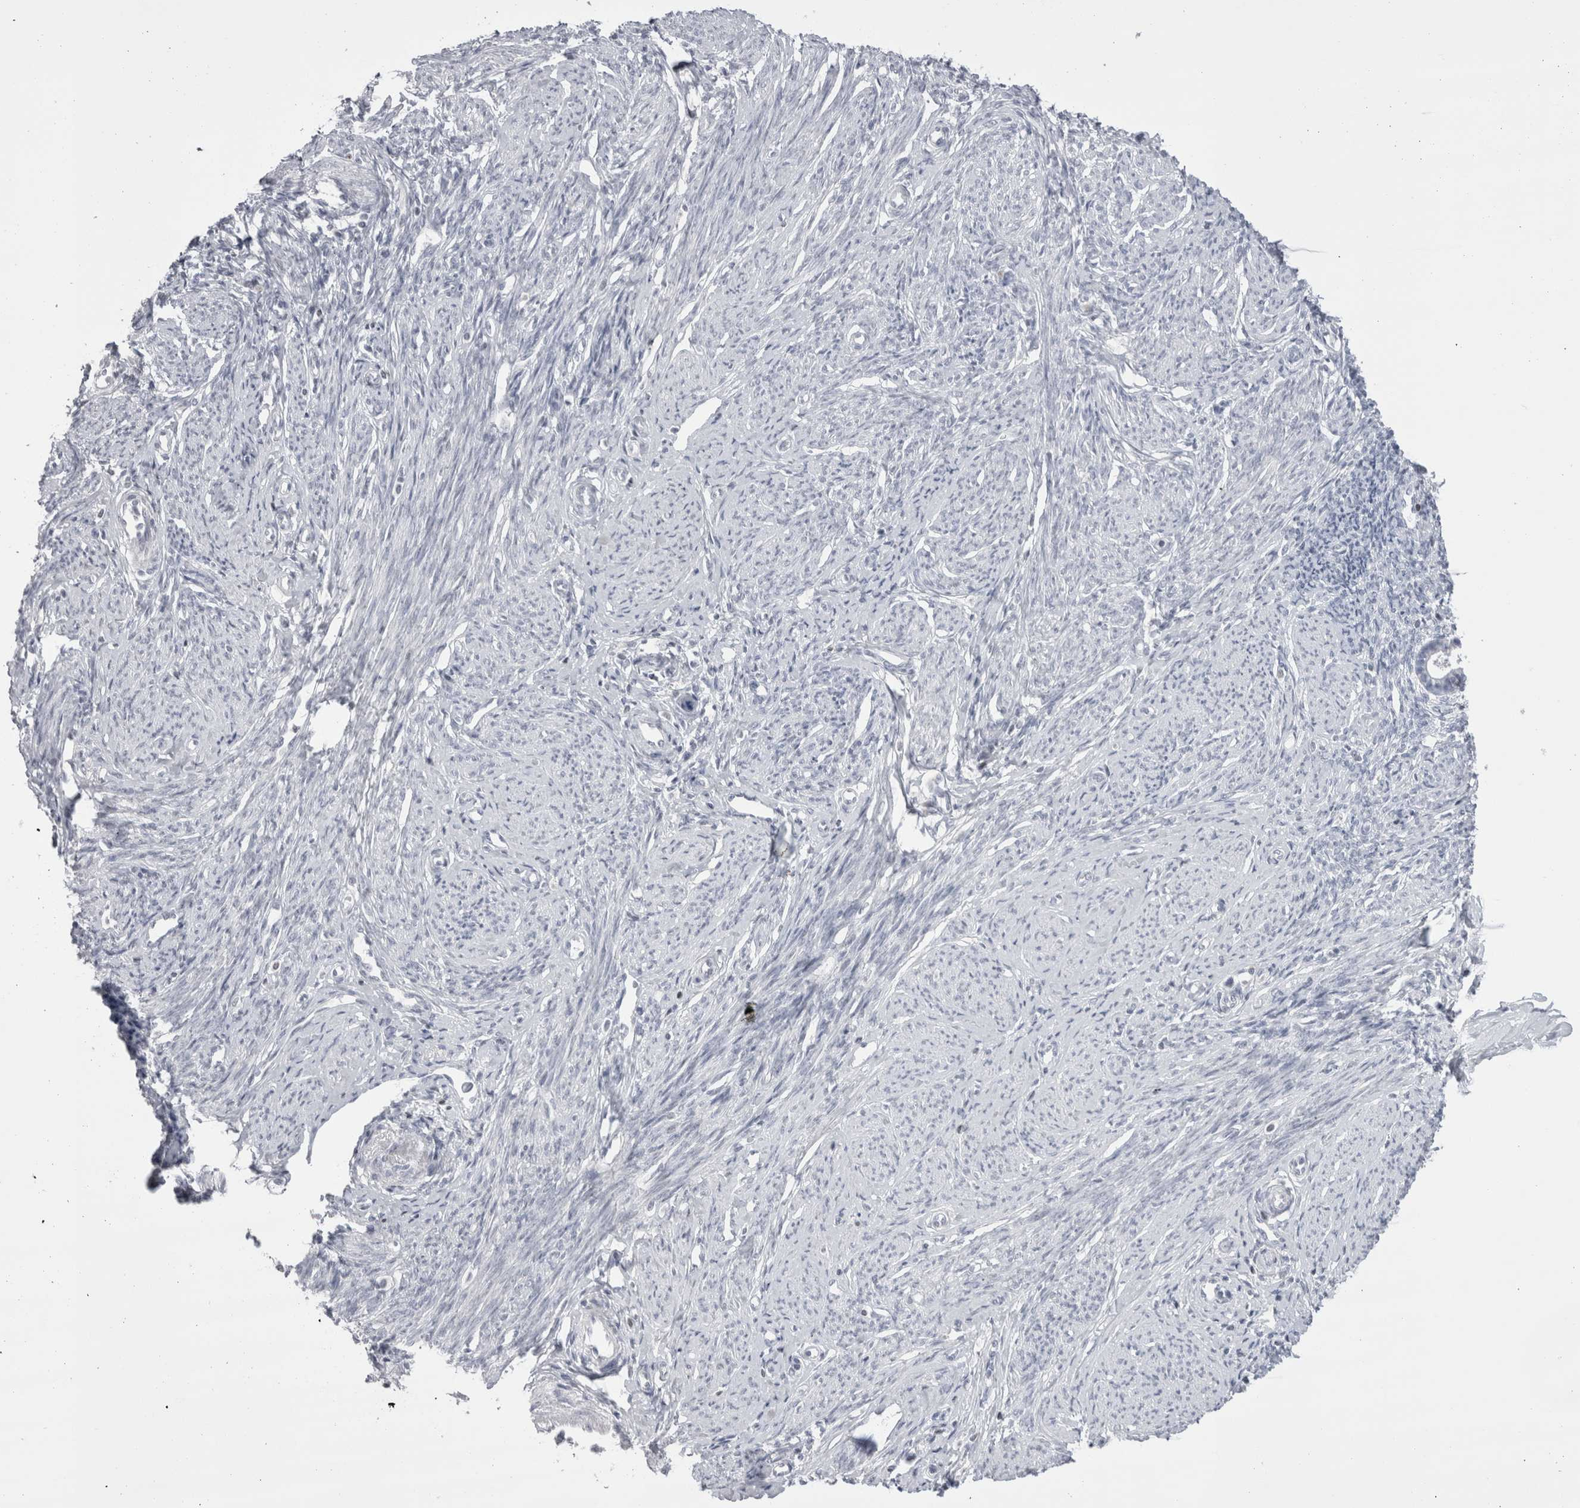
{"staining": {"intensity": "negative", "quantity": "none", "location": "none"}, "tissue": "endometrium", "cell_type": "Cells in endometrial stroma", "image_type": "normal", "snomed": [{"axis": "morphology", "description": "Normal tissue, NOS"}, {"axis": "topography", "description": "Endometrium"}], "caption": "DAB (3,3'-diaminobenzidine) immunohistochemical staining of benign endometrium shows no significant positivity in cells in endometrial stroma. (Brightfield microscopy of DAB (3,3'-diaminobenzidine) IHC at high magnification).", "gene": "FNDC8", "patient": {"sex": "female", "age": 56}}